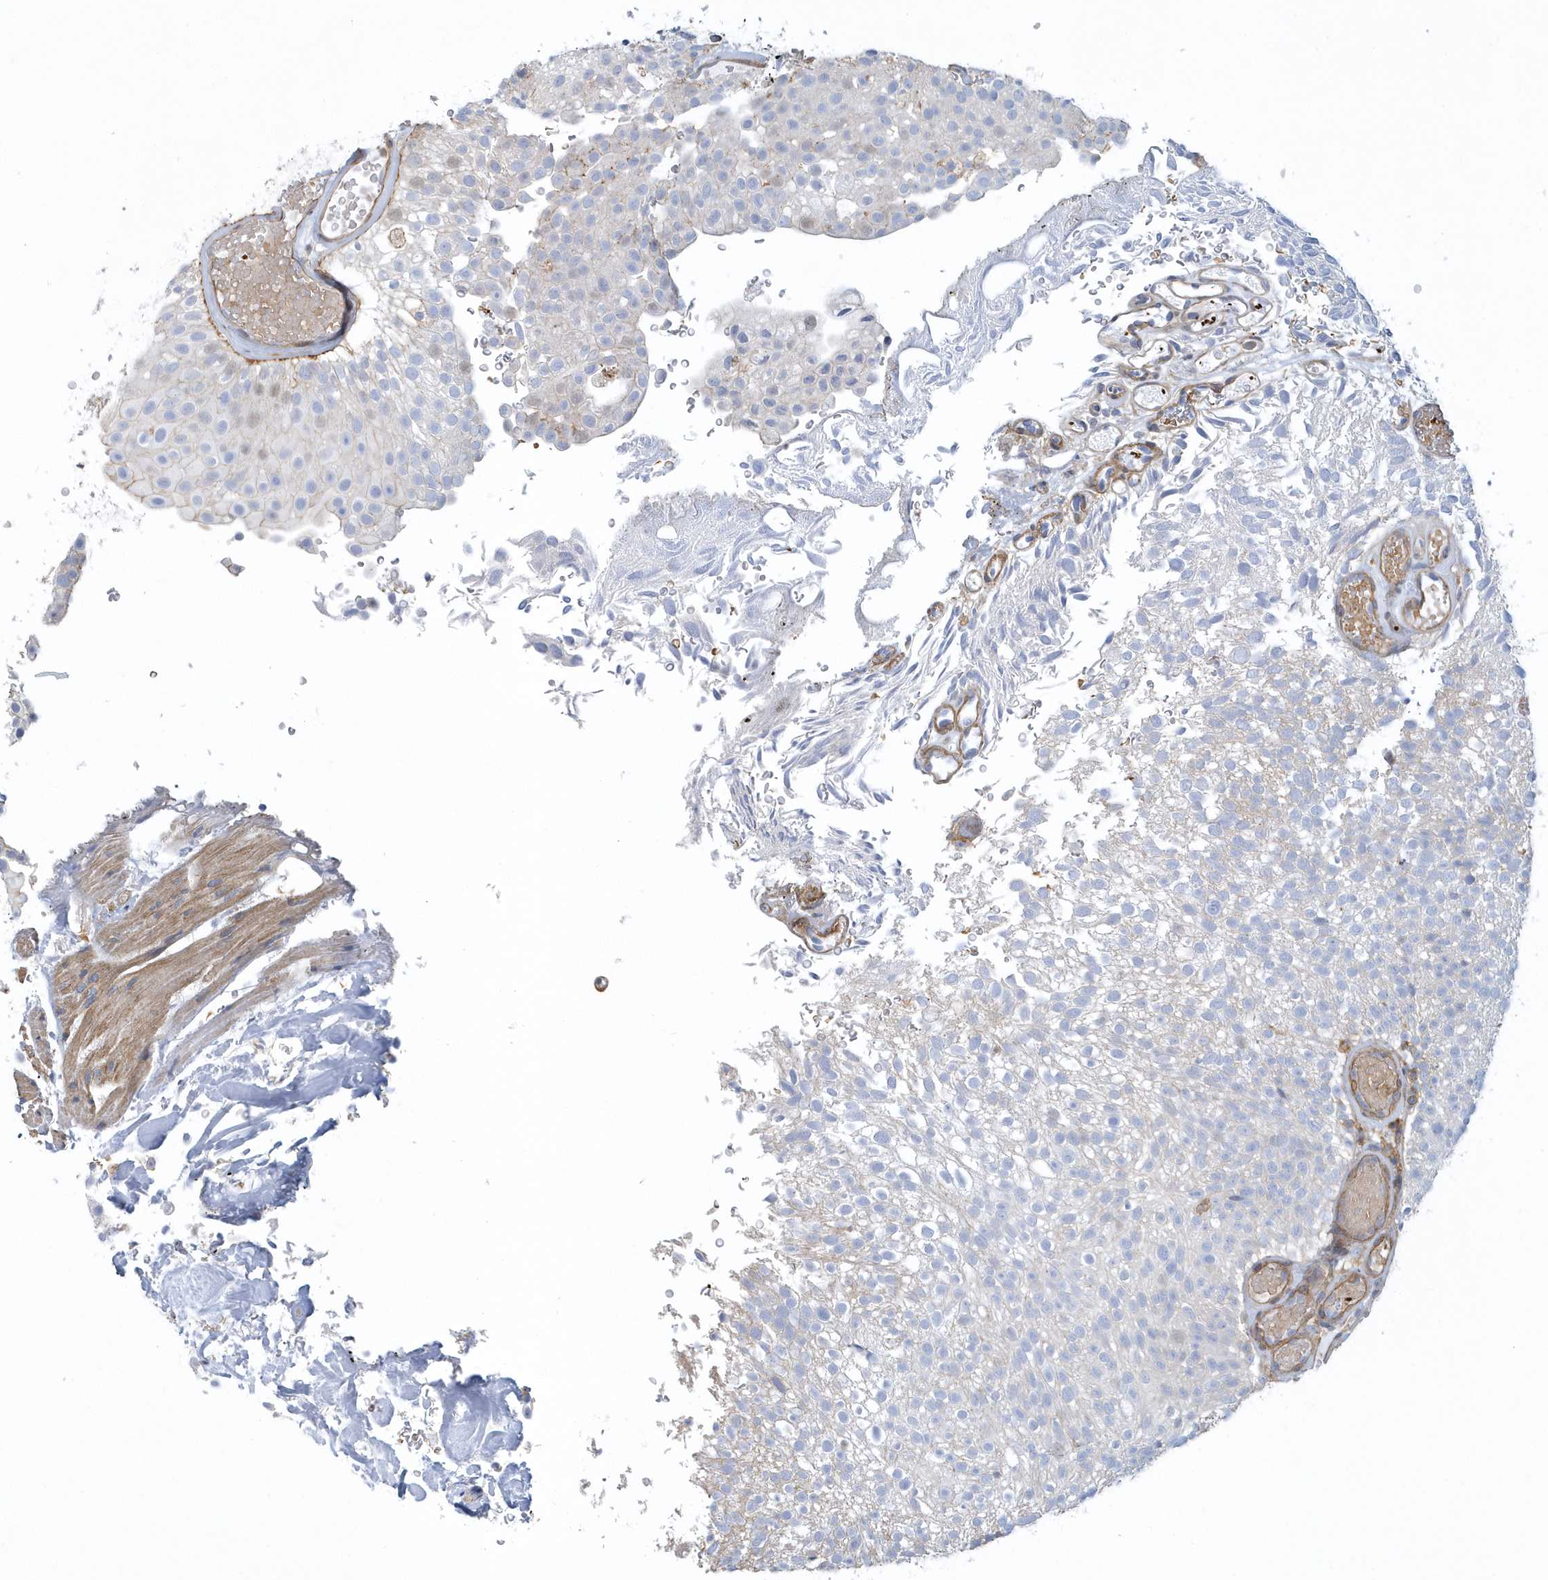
{"staining": {"intensity": "negative", "quantity": "none", "location": "none"}, "tissue": "urothelial cancer", "cell_type": "Tumor cells", "image_type": "cancer", "snomed": [{"axis": "morphology", "description": "Urothelial carcinoma, Low grade"}, {"axis": "topography", "description": "Urinary bladder"}], "caption": "There is no significant expression in tumor cells of urothelial cancer.", "gene": "ARAP2", "patient": {"sex": "male", "age": 78}}